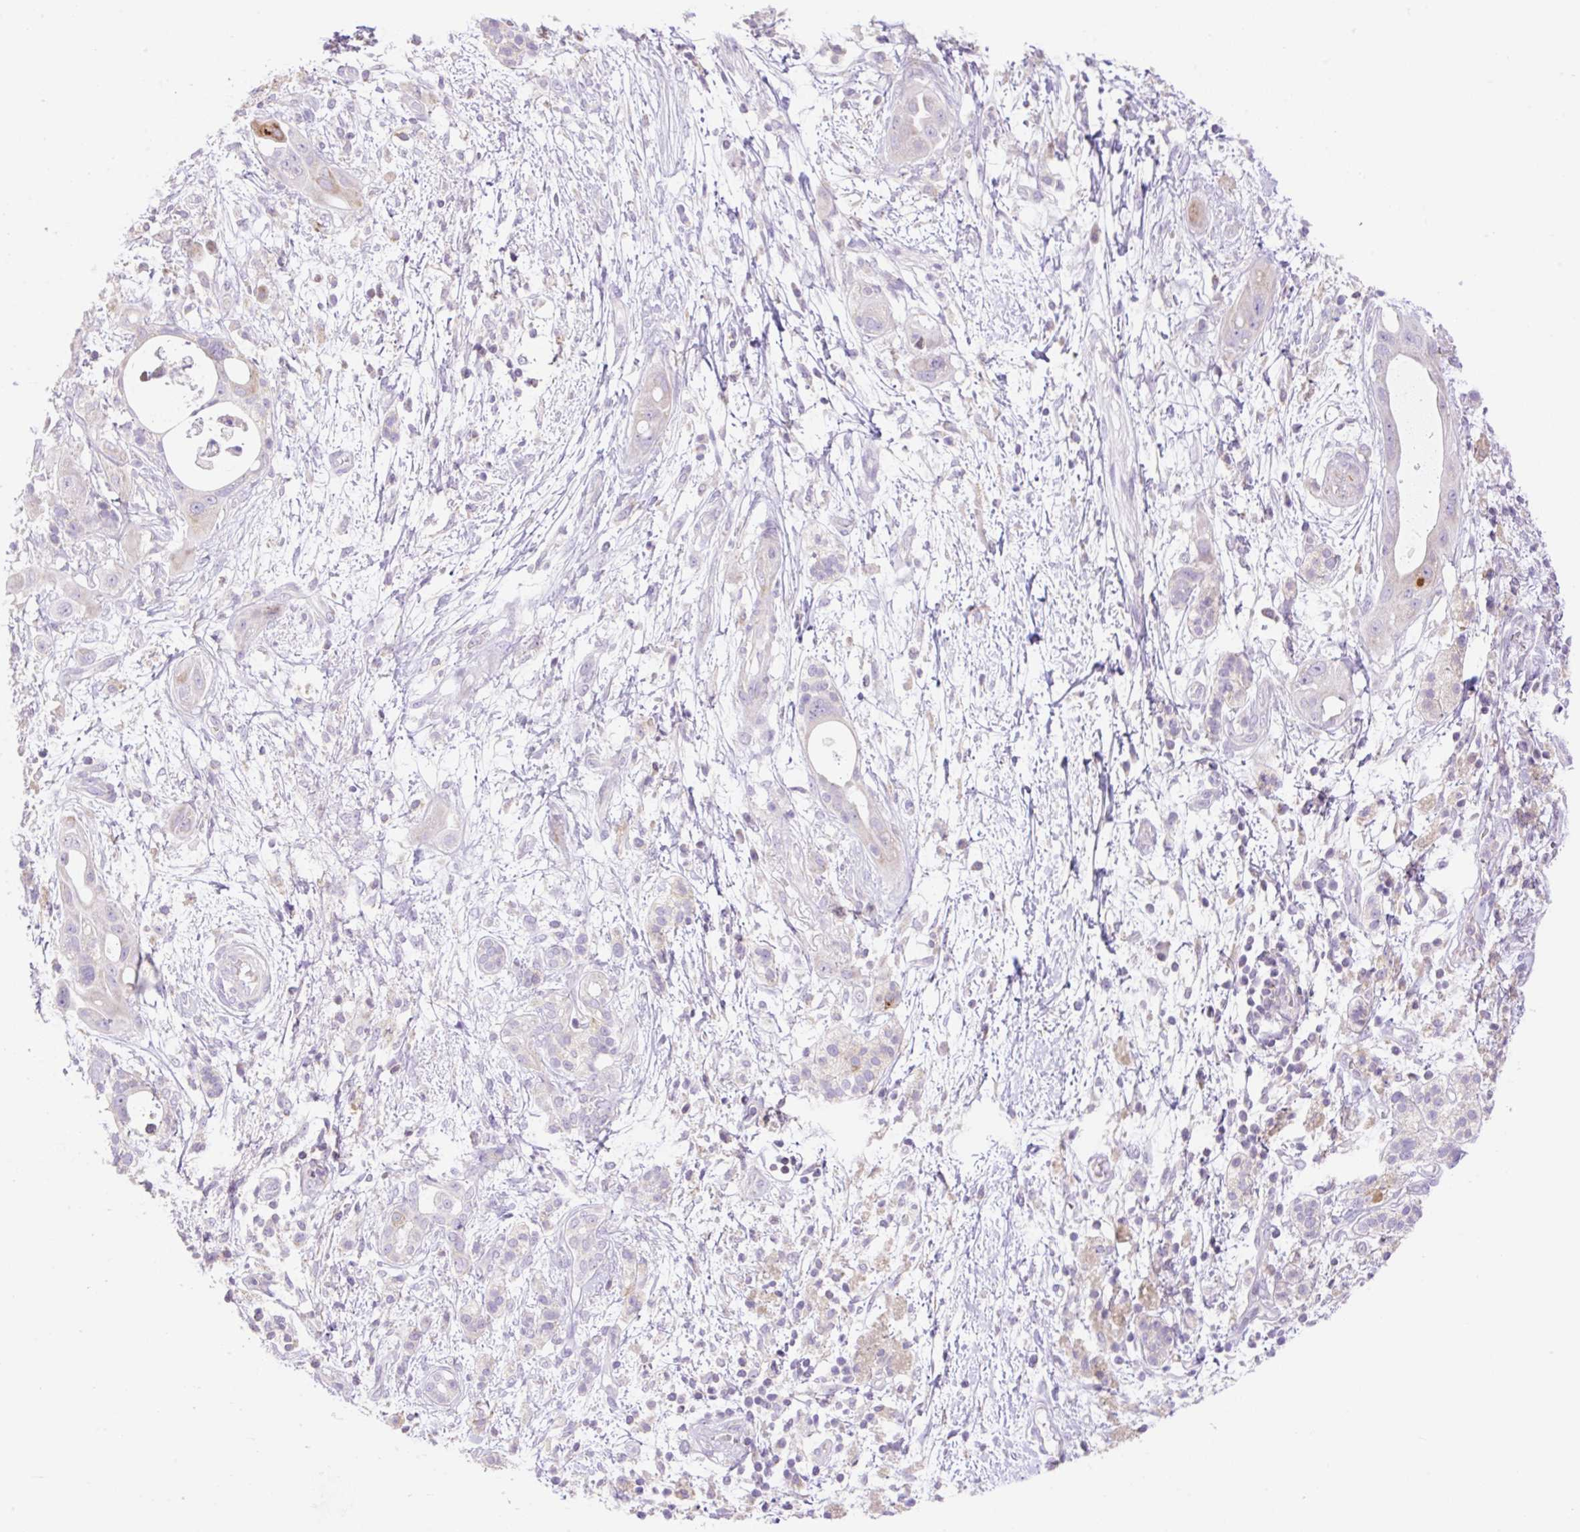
{"staining": {"intensity": "negative", "quantity": "none", "location": "none"}, "tissue": "pancreatic cancer", "cell_type": "Tumor cells", "image_type": "cancer", "snomed": [{"axis": "morphology", "description": "Adenocarcinoma, NOS"}, {"axis": "topography", "description": "Pancreas"}], "caption": "Tumor cells show no significant expression in pancreatic cancer.", "gene": "VPS25", "patient": {"sex": "male", "age": 68}}